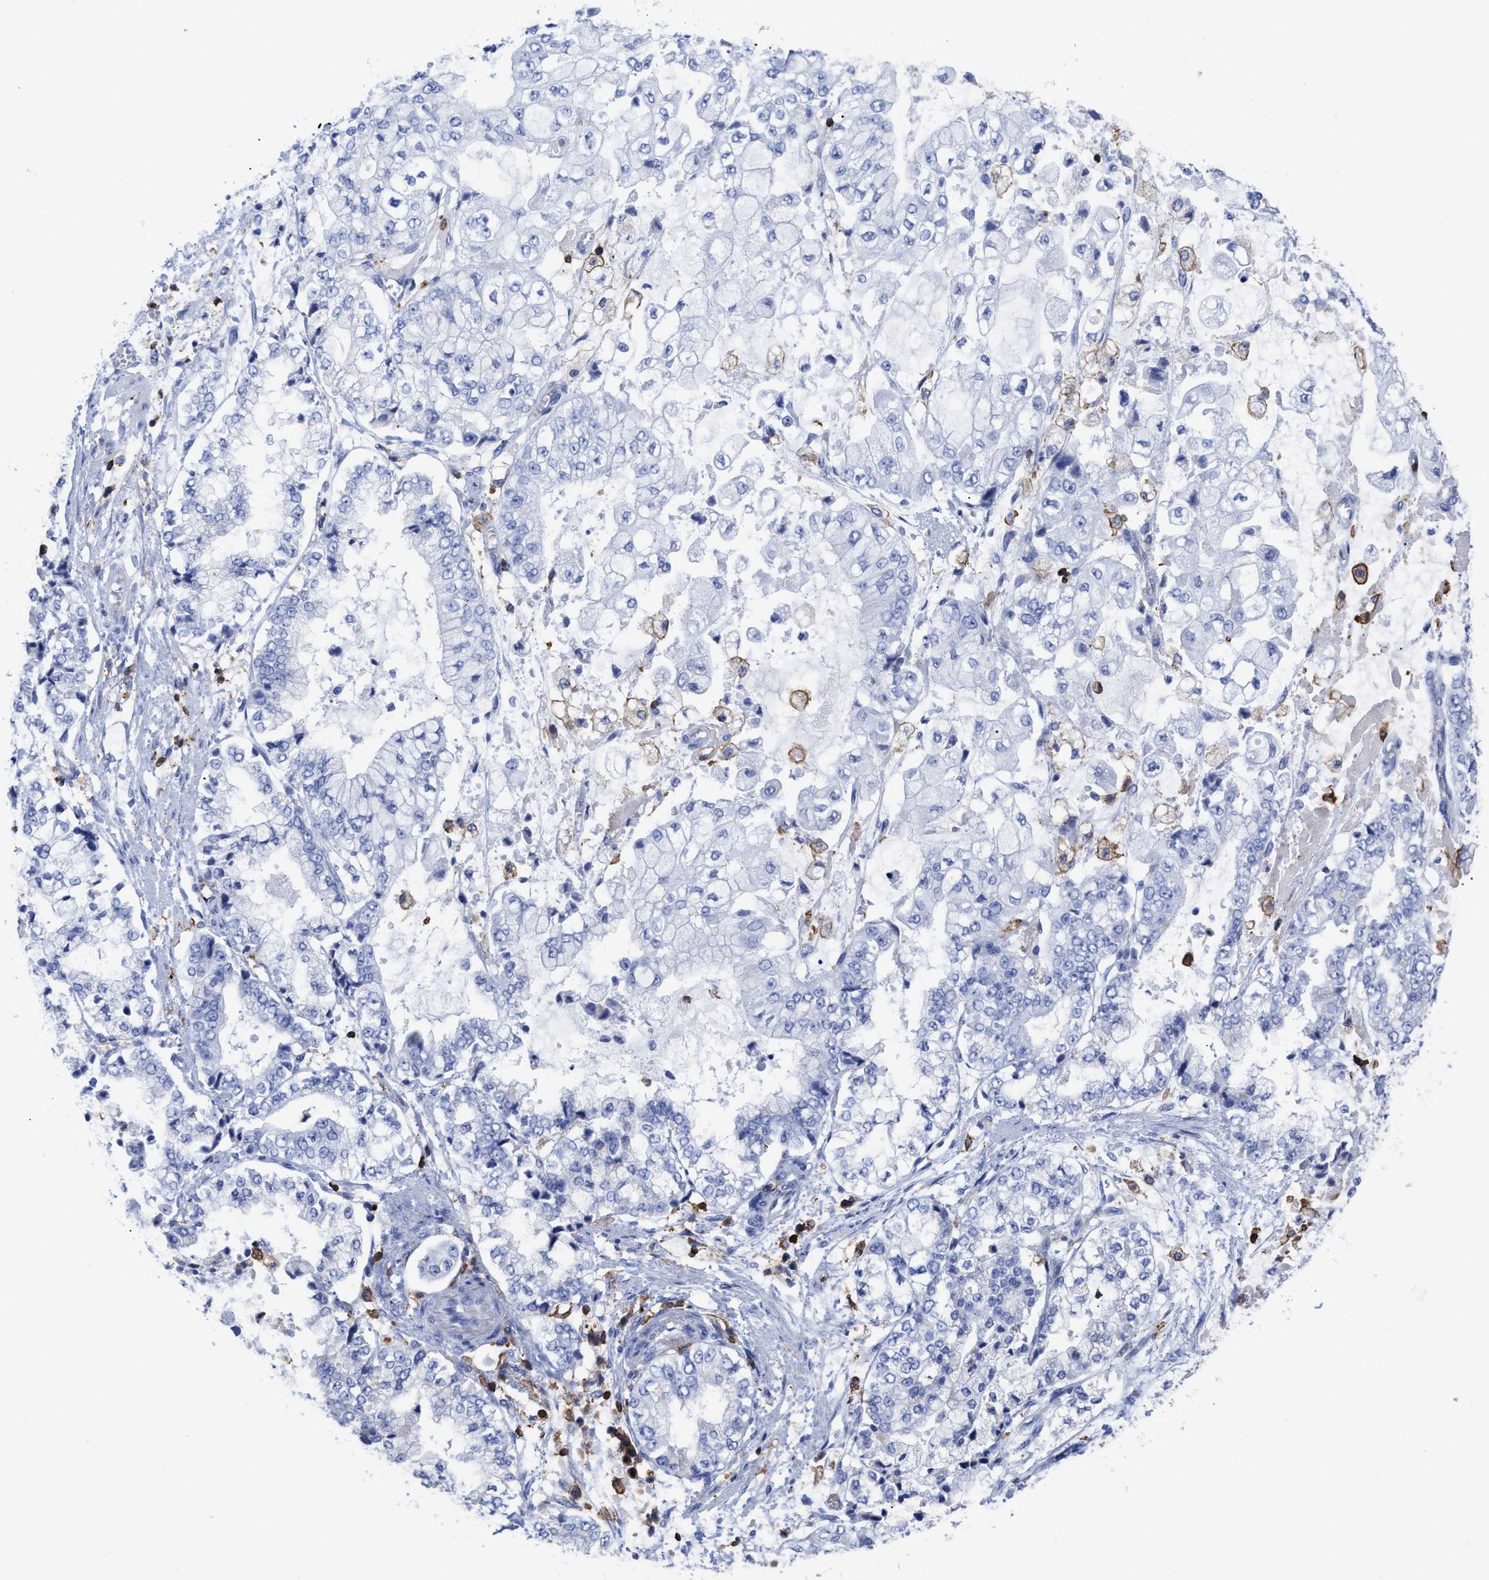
{"staining": {"intensity": "negative", "quantity": "none", "location": "none"}, "tissue": "stomach cancer", "cell_type": "Tumor cells", "image_type": "cancer", "snomed": [{"axis": "morphology", "description": "Adenocarcinoma, NOS"}, {"axis": "topography", "description": "Stomach"}], "caption": "A micrograph of stomach cancer stained for a protein demonstrates no brown staining in tumor cells.", "gene": "HCLS1", "patient": {"sex": "male", "age": 76}}